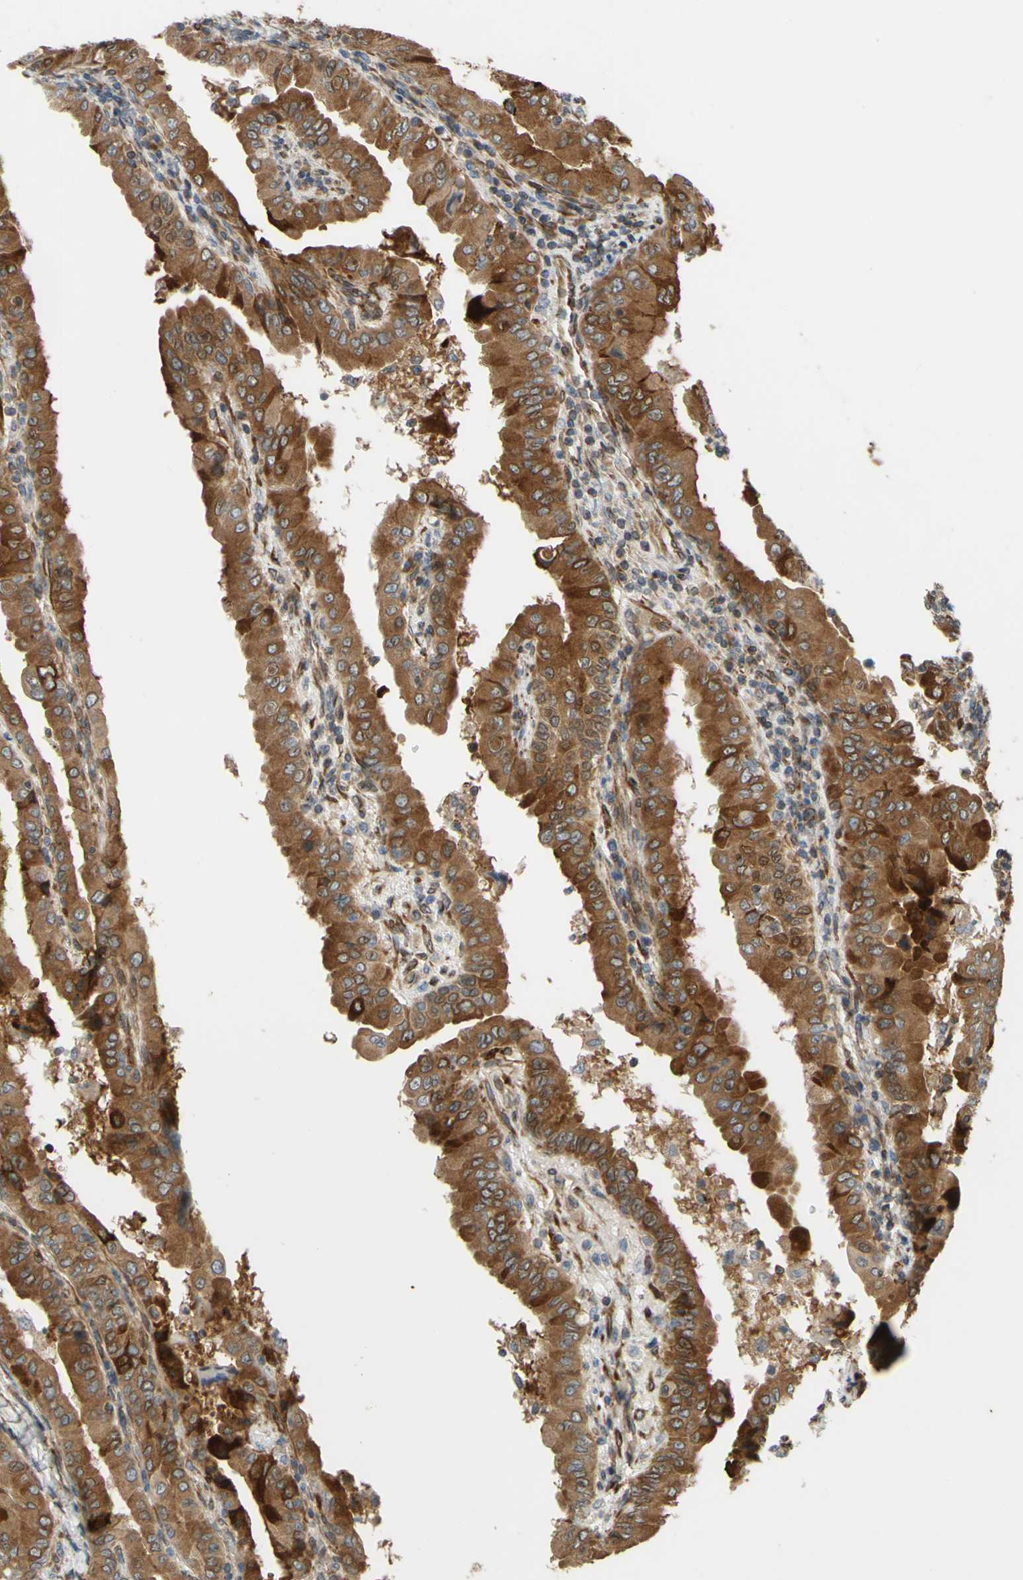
{"staining": {"intensity": "moderate", "quantity": ">75%", "location": "cytoplasmic/membranous"}, "tissue": "thyroid cancer", "cell_type": "Tumor cells", "image_type": "cancer", "snomed": [{"axis": "morphology", "description": "Papillary adenocarcinoma, NOS"}, {"axis": "topography", "description": "Thyroid gland"}], "caption": "Immunohistochemical staining of human thyroid cancer (papillary adenocarcinoma) reveals medium levels of moderate cytoplasmic/membranous protein staining in about >75% of tumor cells. The staining was performed using DAB to visualize the protein expression in brown, while the nuclei were stained in blue with hematoxylin (Magnification: 20x).", "gene": "PRAF2", "patient": {"sex": "male", "age": 33}}